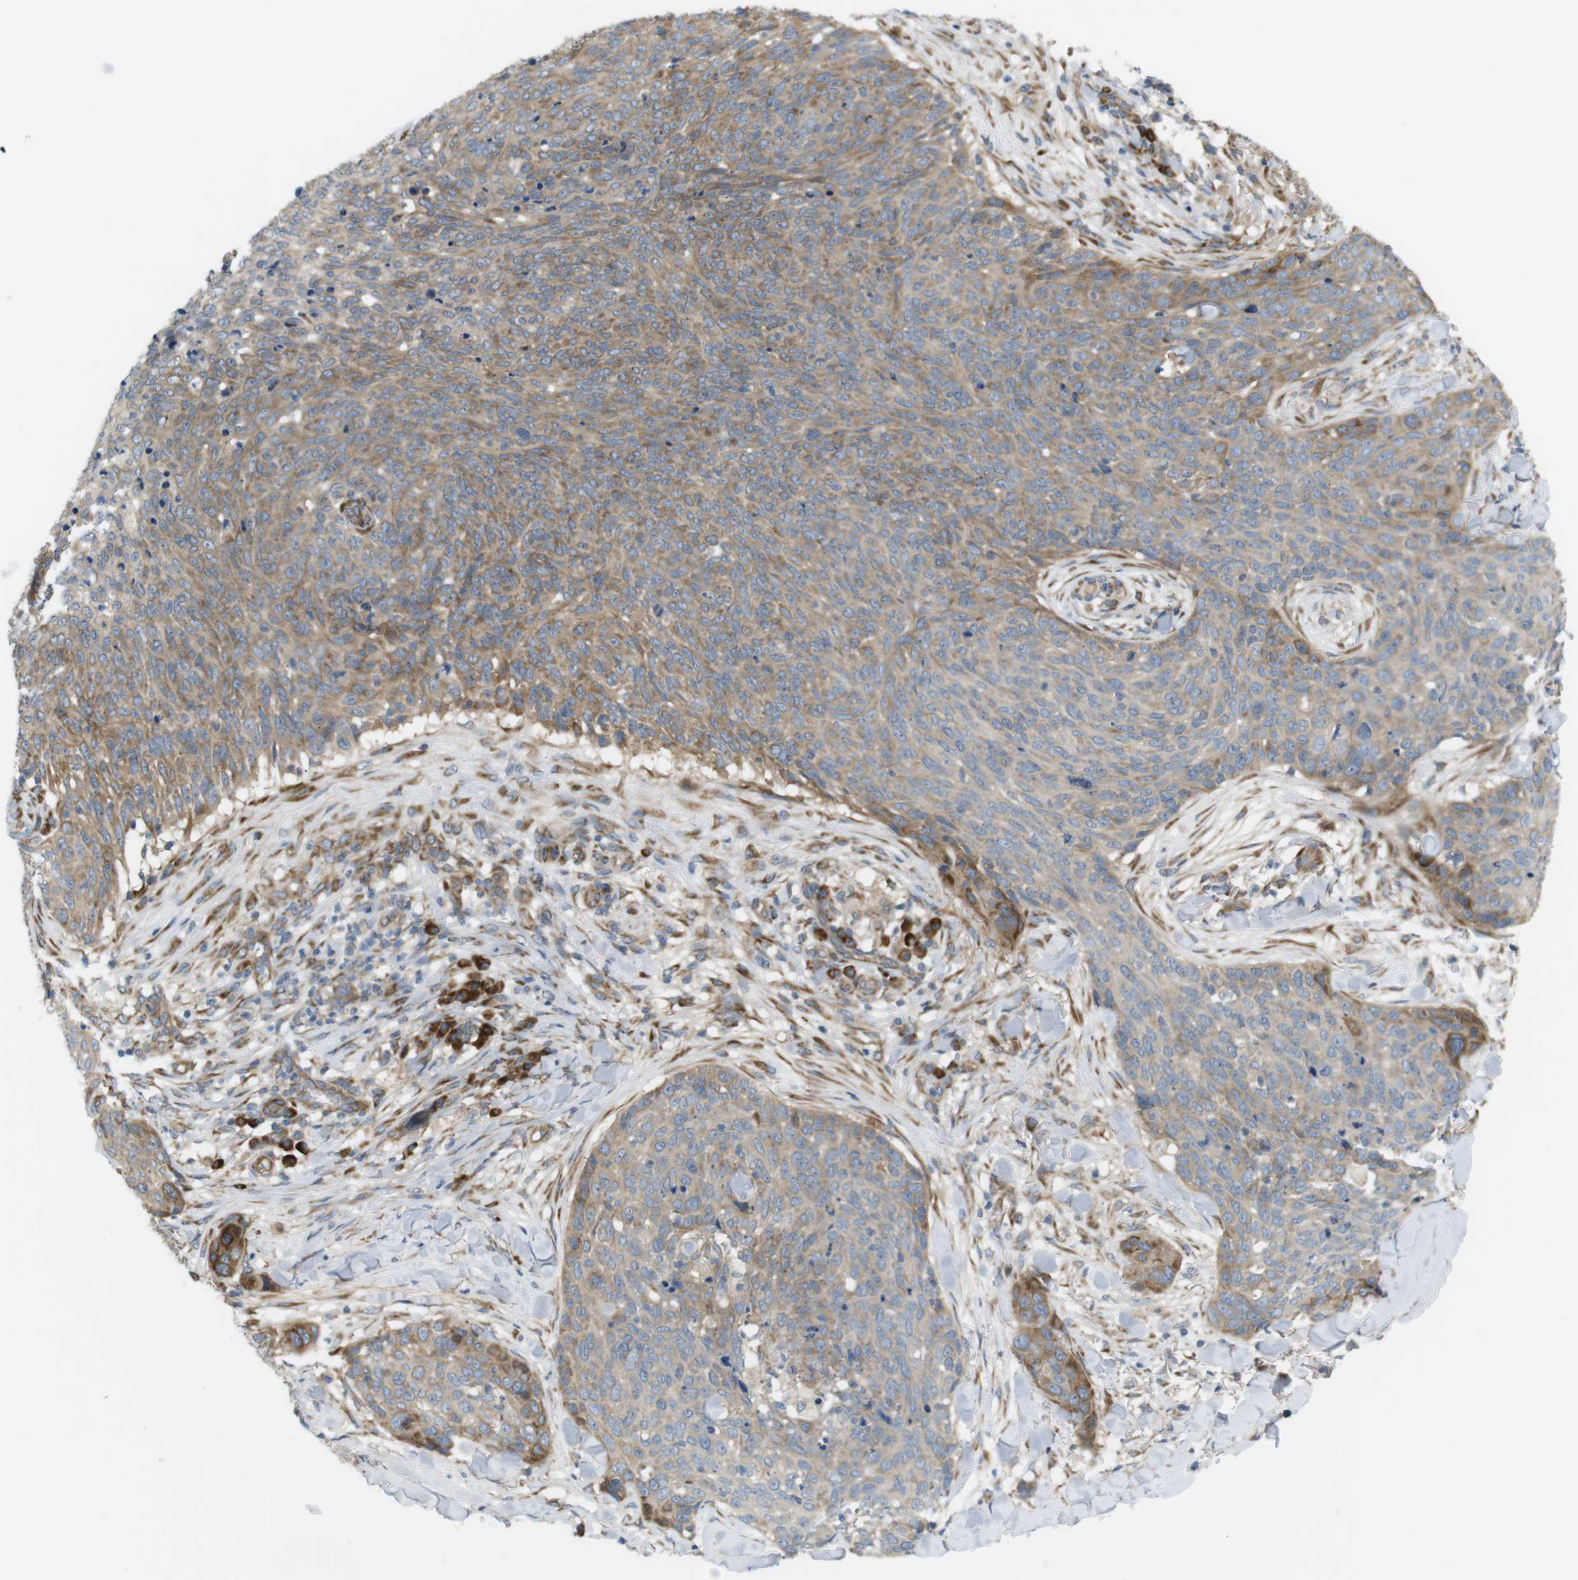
{"staining": {"intensity": "moderate", "quantity": ">75%", "location": "cytoplasmic/membranous"}, "tissue": "skin cancer", "cell_type": "Tumor cells", "image_type": "cancer", "snomed": [{"axis": "morphology", "description": "Squamous cell carcinoma in situ, NOS"}, {"axis": "morphology", "description": "Squamous cell carcinoma, NOS"}, {"axis": "topography", "description": "Skin"}], "caption": "This photomicrograph displays IHC staining of squamous cell carcinoma (skin), with medium moderate cytoplasmic/membranous staining in approximately >75% of tumor cells.", "gene": "GJC3", "patient": {"sex": "male", "age": 93}}